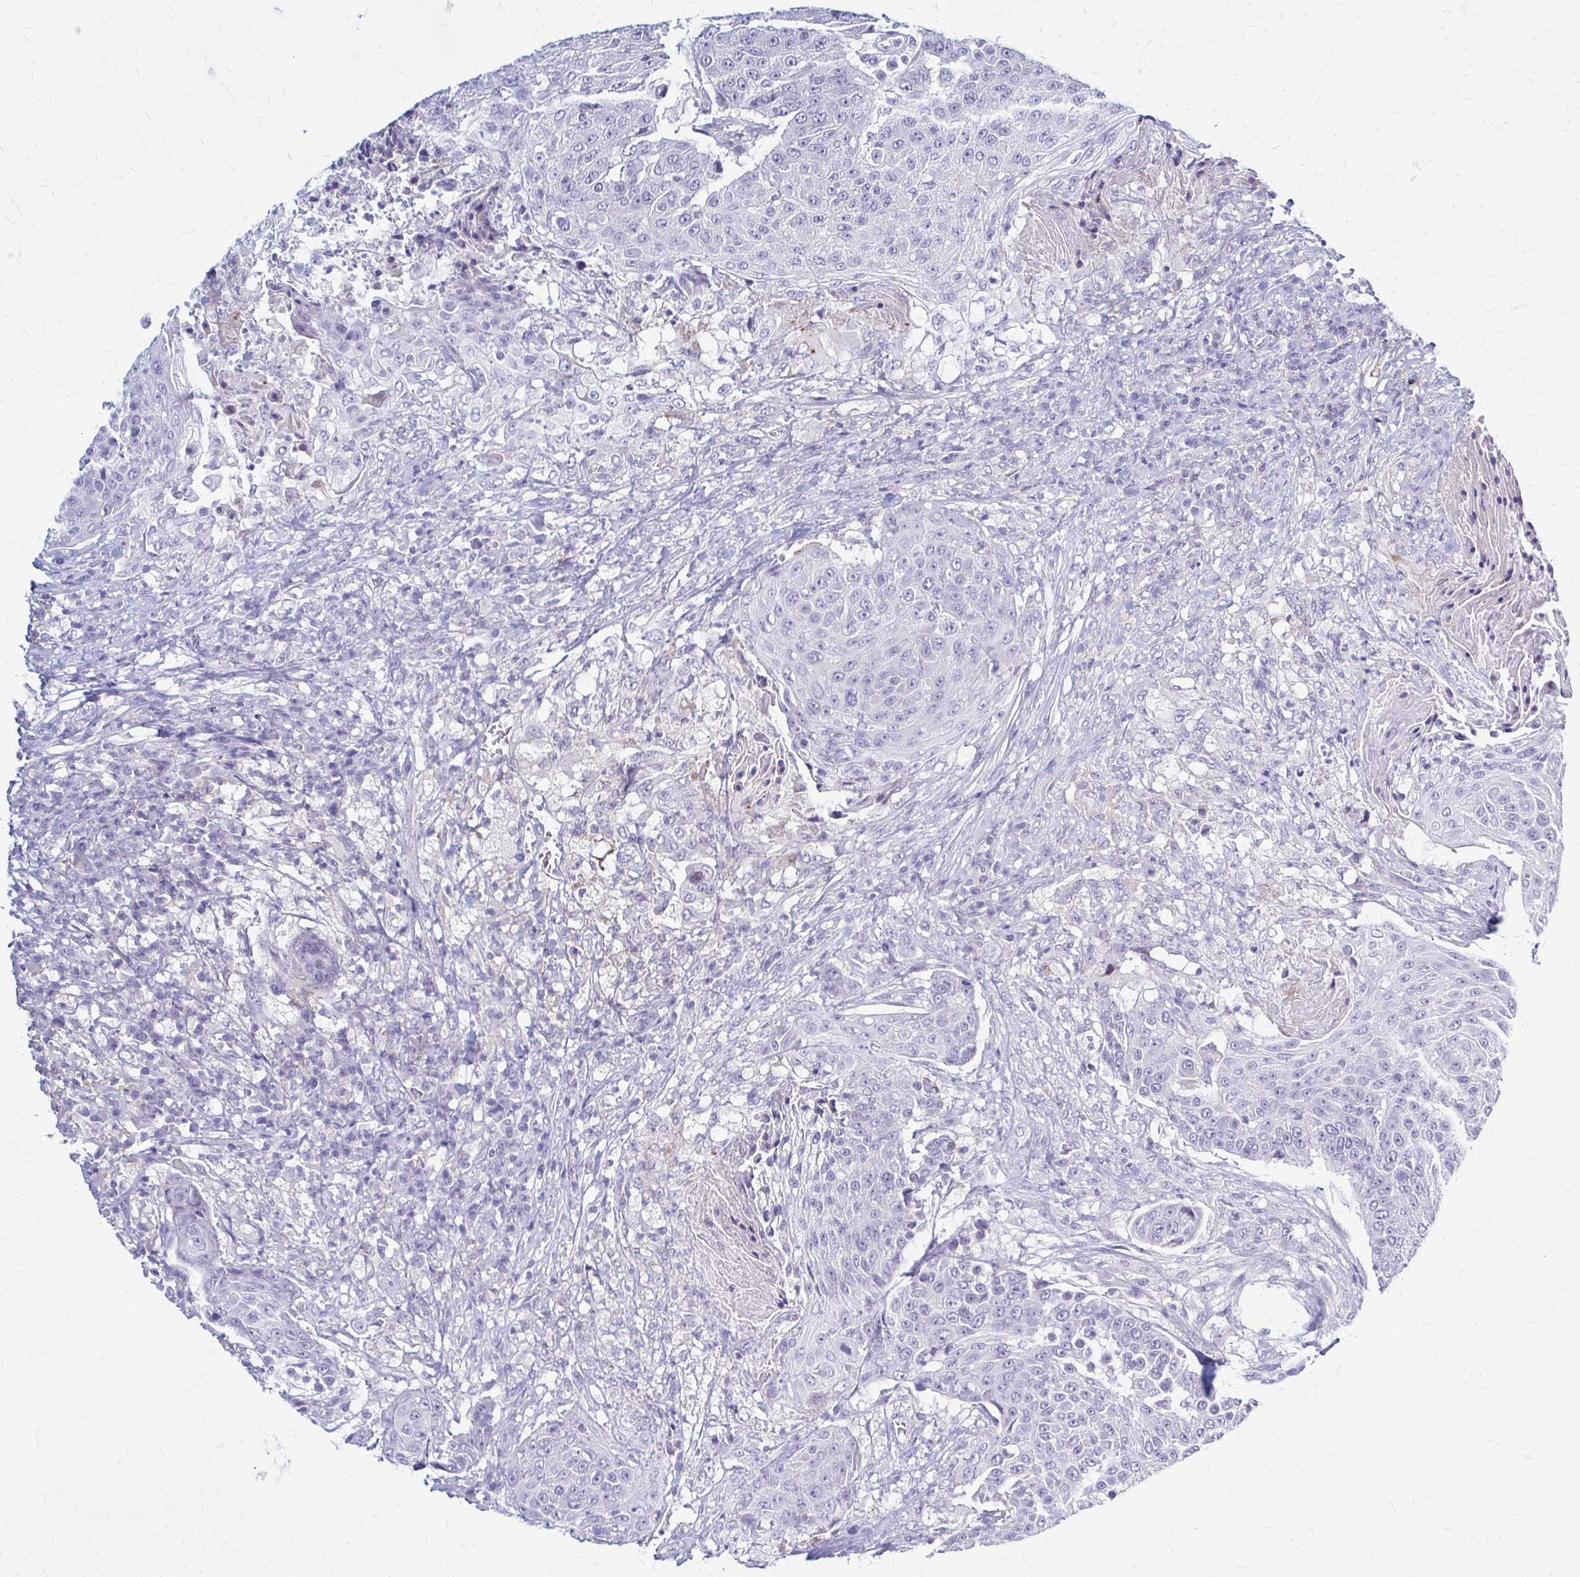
{"staining": {"intensity": "negative", "quantity": "none", "location": "none"}, "tissue": "urothelial cancer", "cell_type": "Tumor cells", "image_type": "cancer", "snomed": [{"axis": "morphology", "description": "Urothelial carcinoma, High grade"}, {"axis": "topography", "description": "Urinary bladder"}], "caption": "A micrograph of high-grade urothelial carcinoma stained for a protein shows no brown staining in tumor cells.", "gene": "RHOBTB2", "patient": {"sex": "female", "age": 63}}